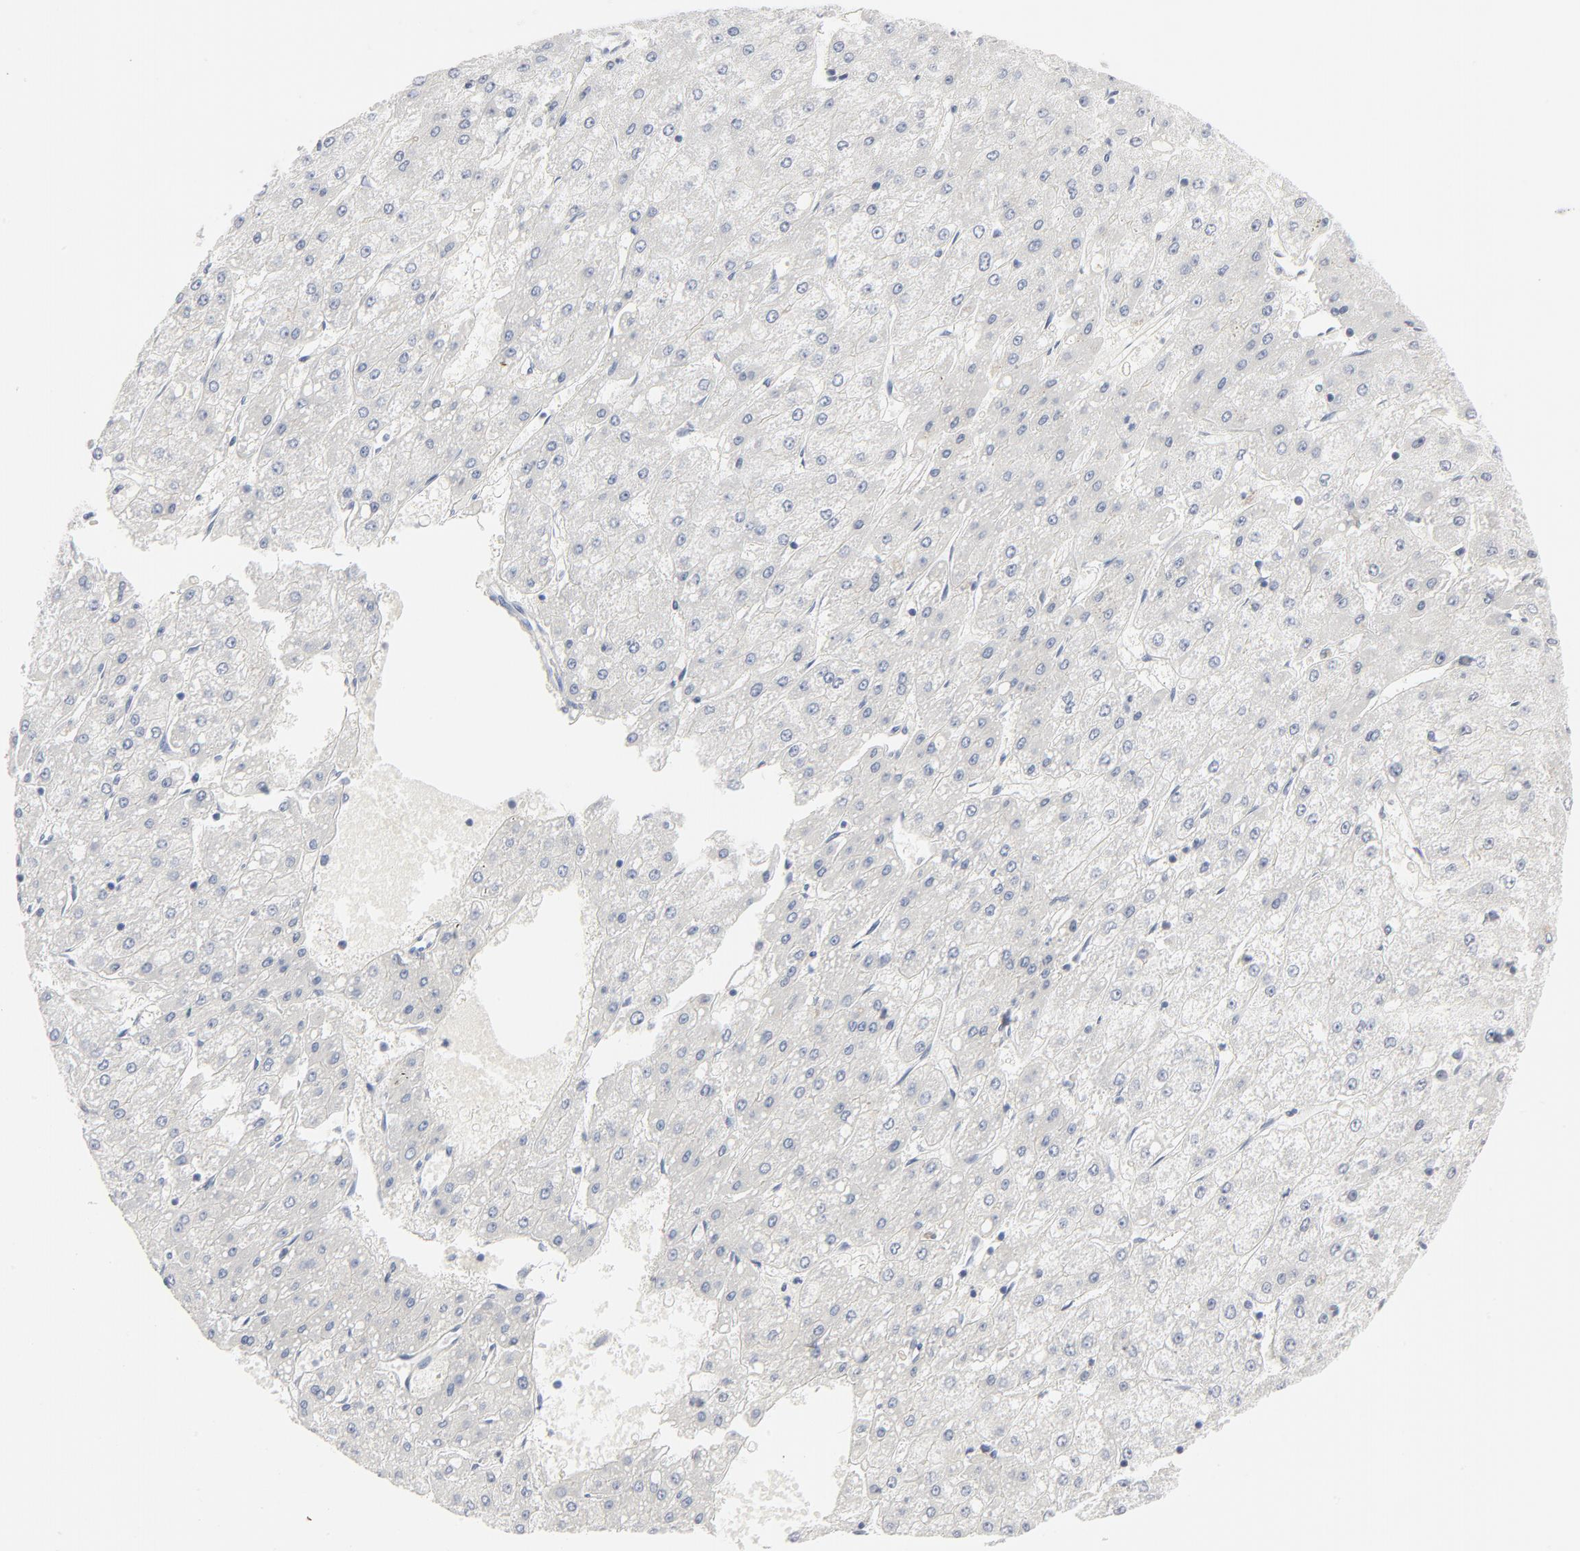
{"staining": {"intensity": "negative", "quantity": "none", "location": "none"}, "tissue": "liver cancer", "cell_type": "Tumor cells", "image_type": "cancer", "snomed": [{"axis": "morphology", "description": "Carcinoma, Hepatocellular, NOS"}, {"axis": "topography", "description": "Liver"}], "caption": "Histopathology image shows no protein expression in tumor cells of hepatocellular carcinoma (liver) tissue.", "gene": "PTK2B", "patient": {"sex": "female", "age": 52}}